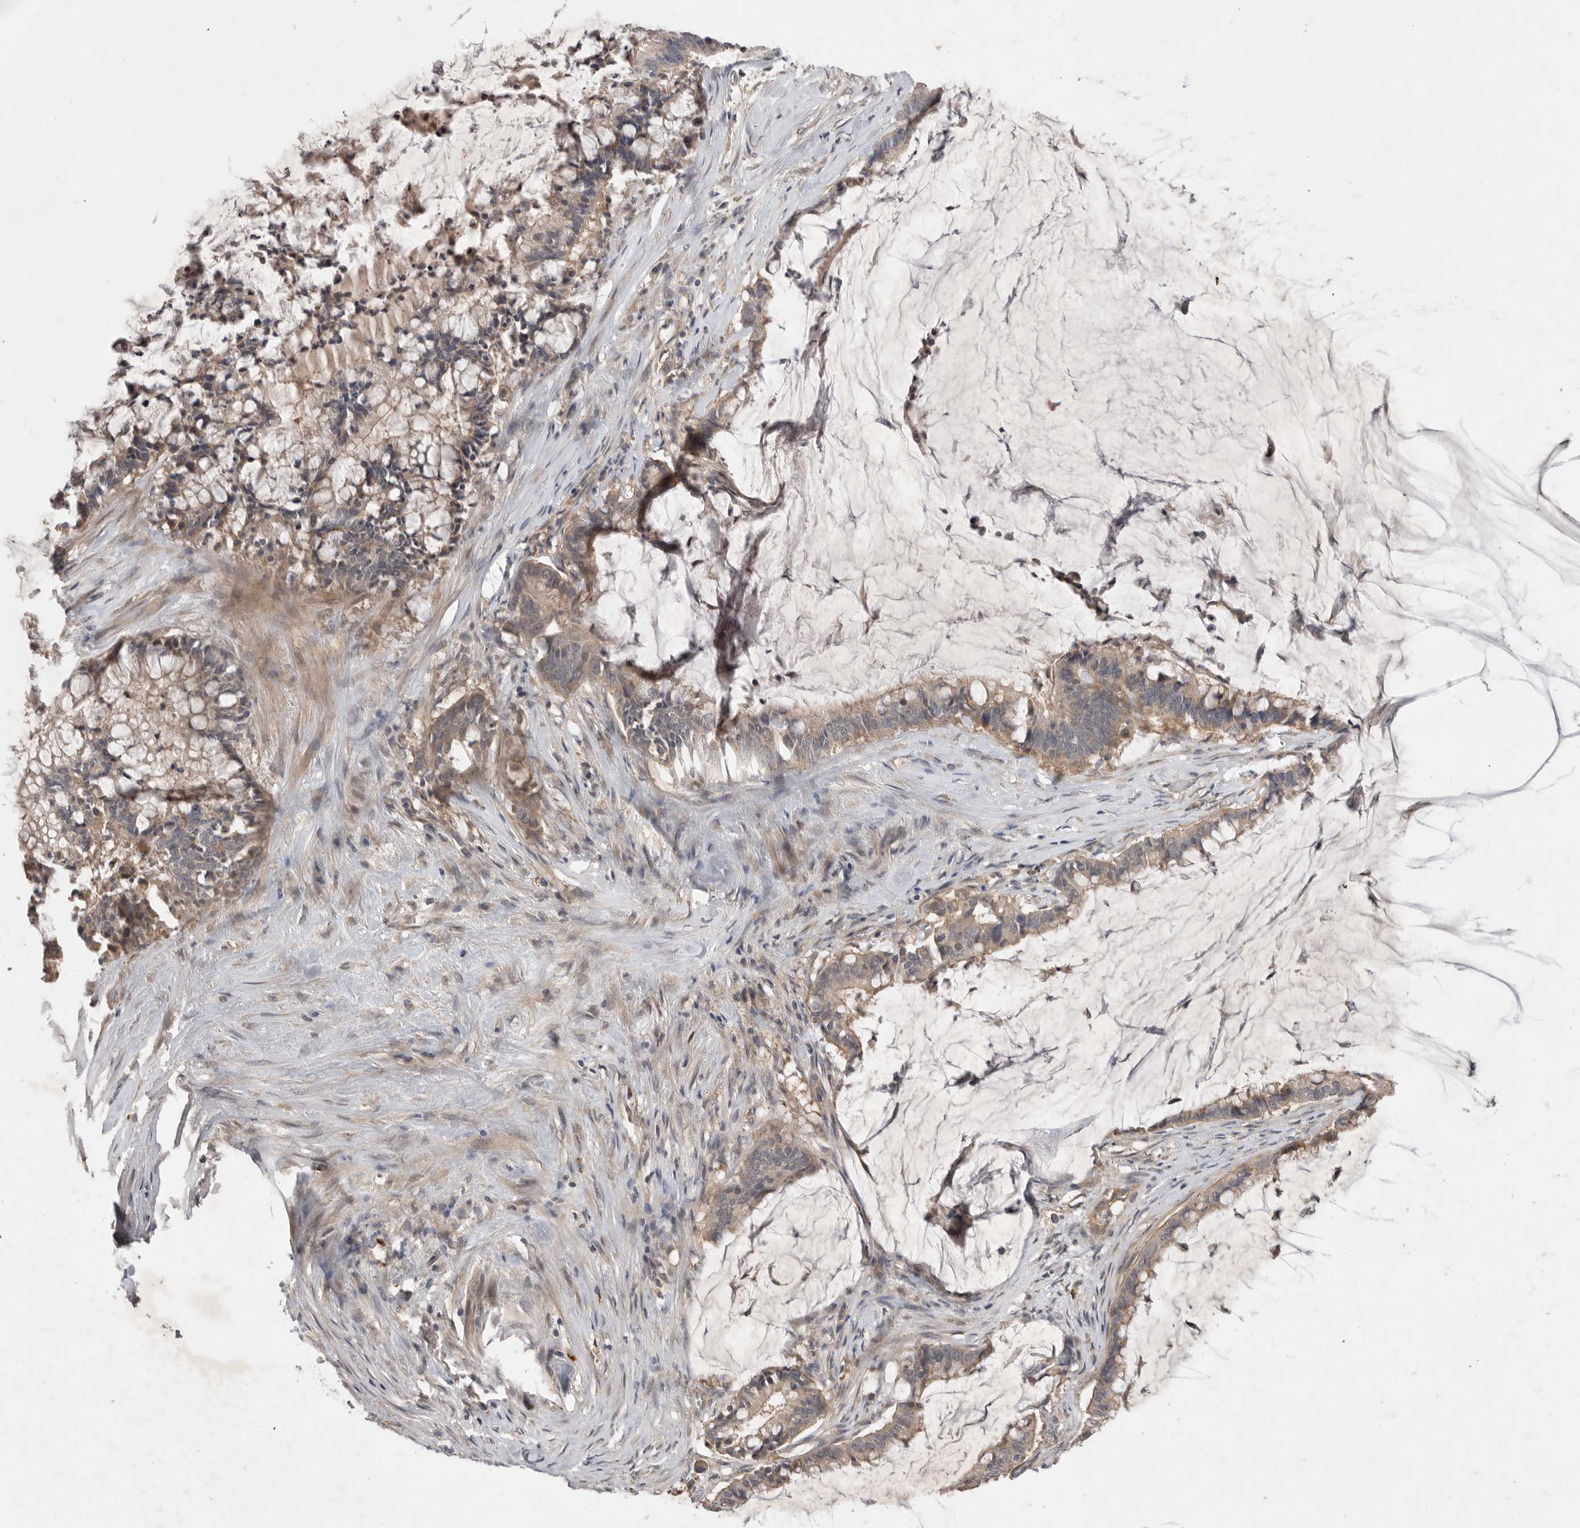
{"staining": {"intensity": "weak", "quantity": ">75%", "location": "cytoplasmic/membranous"}, "tissue": "pancreatic cancer", "cell_type": "Tumor cells", "image_type": "cancer", "snomed": [{"axis": "morphology", "description": "Adenocarcinoma, NOS"}, {"axis": "topography", "description": "Pancreas"}], "caption": "Approximately >75% of tumor cells in pancreatic cancer show weak cytoplasmic/membranous protein staining as visualized by brown immunohistochemical staining.", "gene": "NRCAM", "patient": {"sex": "male", "age": 41}}